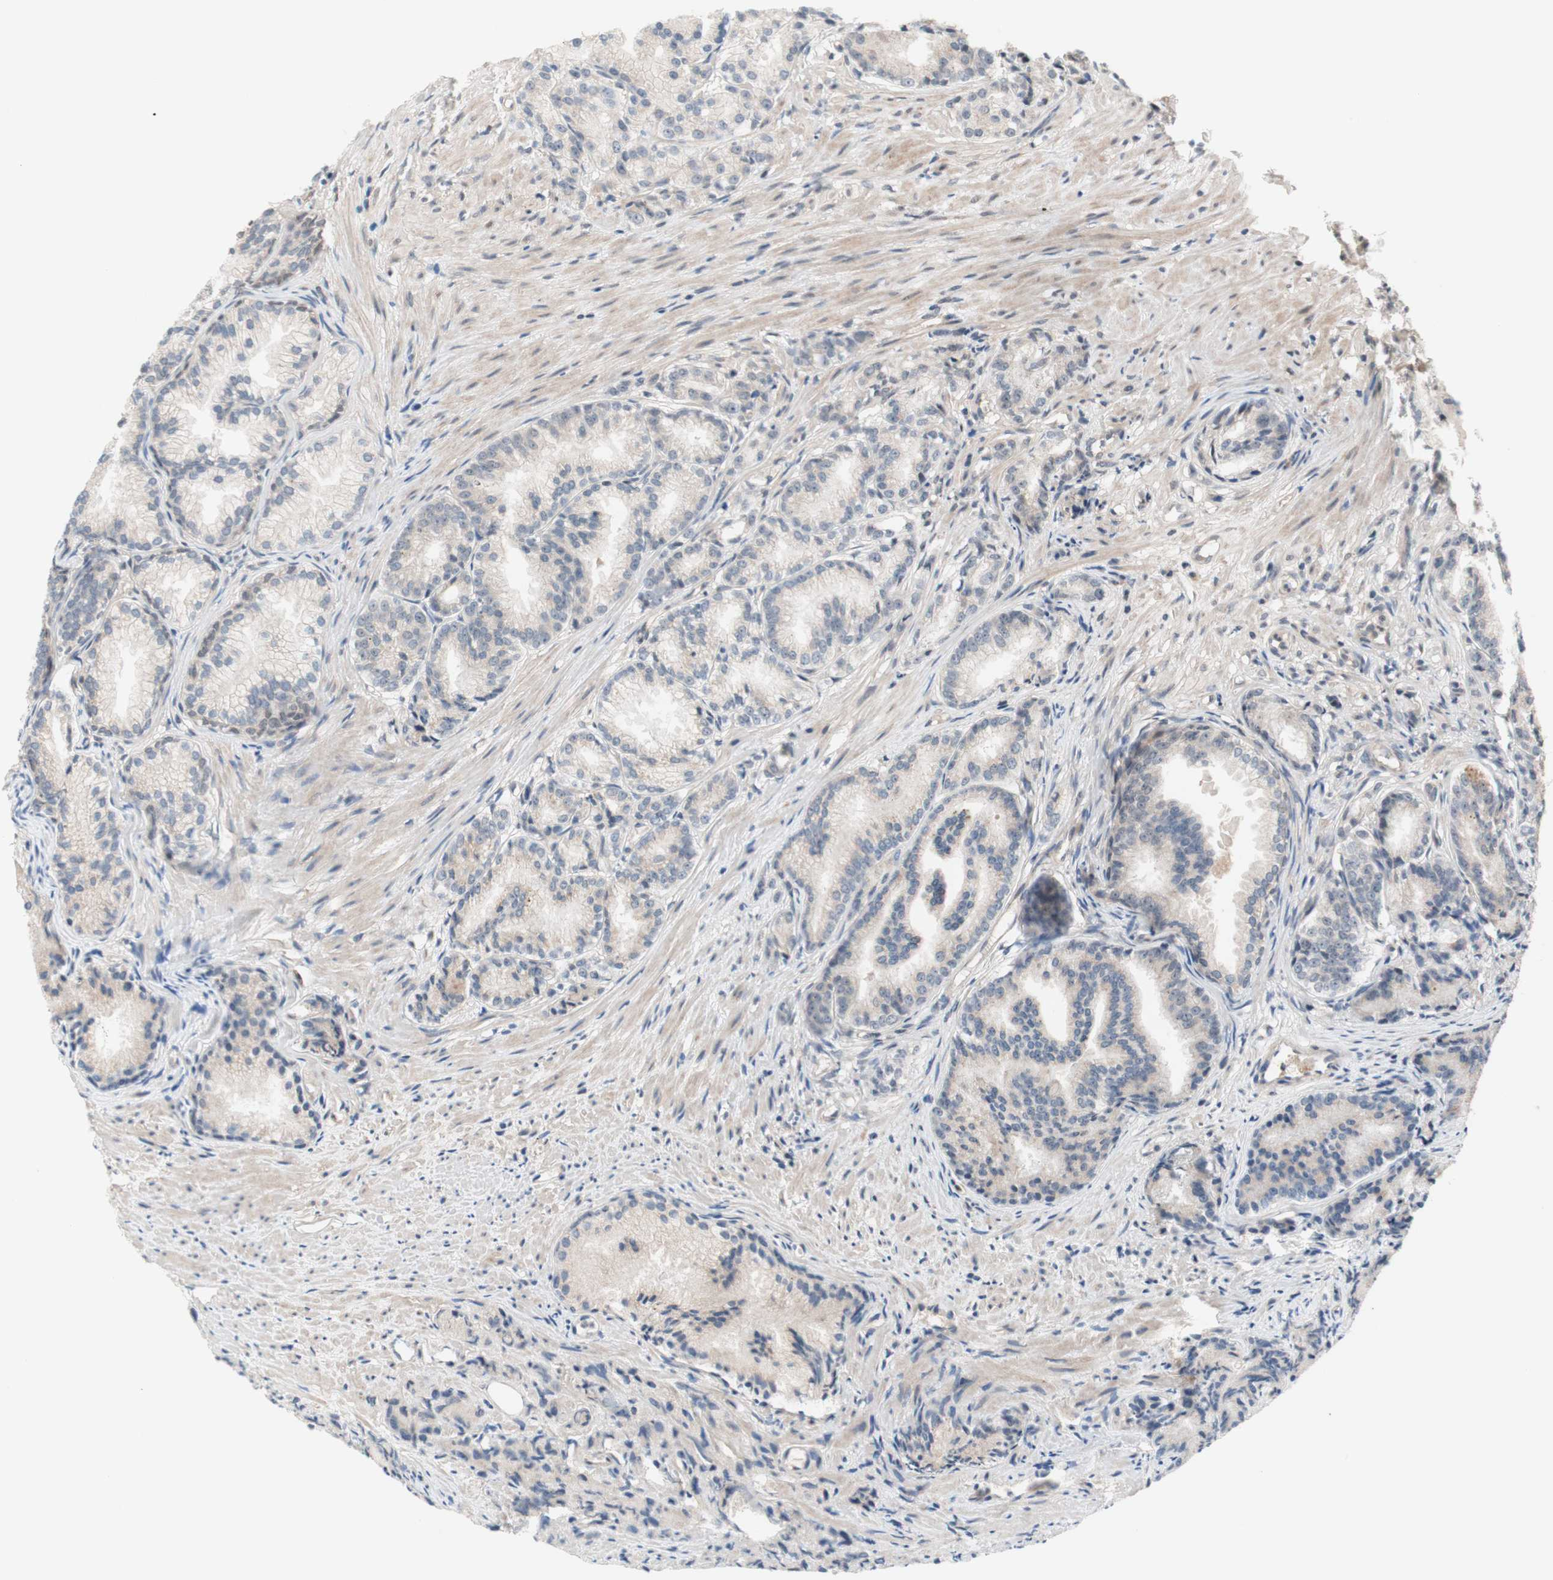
{"staining": {"intensity": "negative", "quantity": "none", "location": "none"}, "tissue": "prostate cancer", "cell_type": "Tumor cells", "image_type": "cancer", "snomed": [{"axis": "morphology", "description": "Adenocarcinoma, Low grade"}, {"axis": "topography", "description": "Prostate"}], "caption": "IHC histopathology image of neoplastic tissue: adenocarcinoma (low-grade) (prostate) stained with DAB (3,3'-diaminobenzidine) demonstrates no significant protein staining in tumor cells.", "gene": "CD55", "patient": {"sex": "male", "age": 72}}